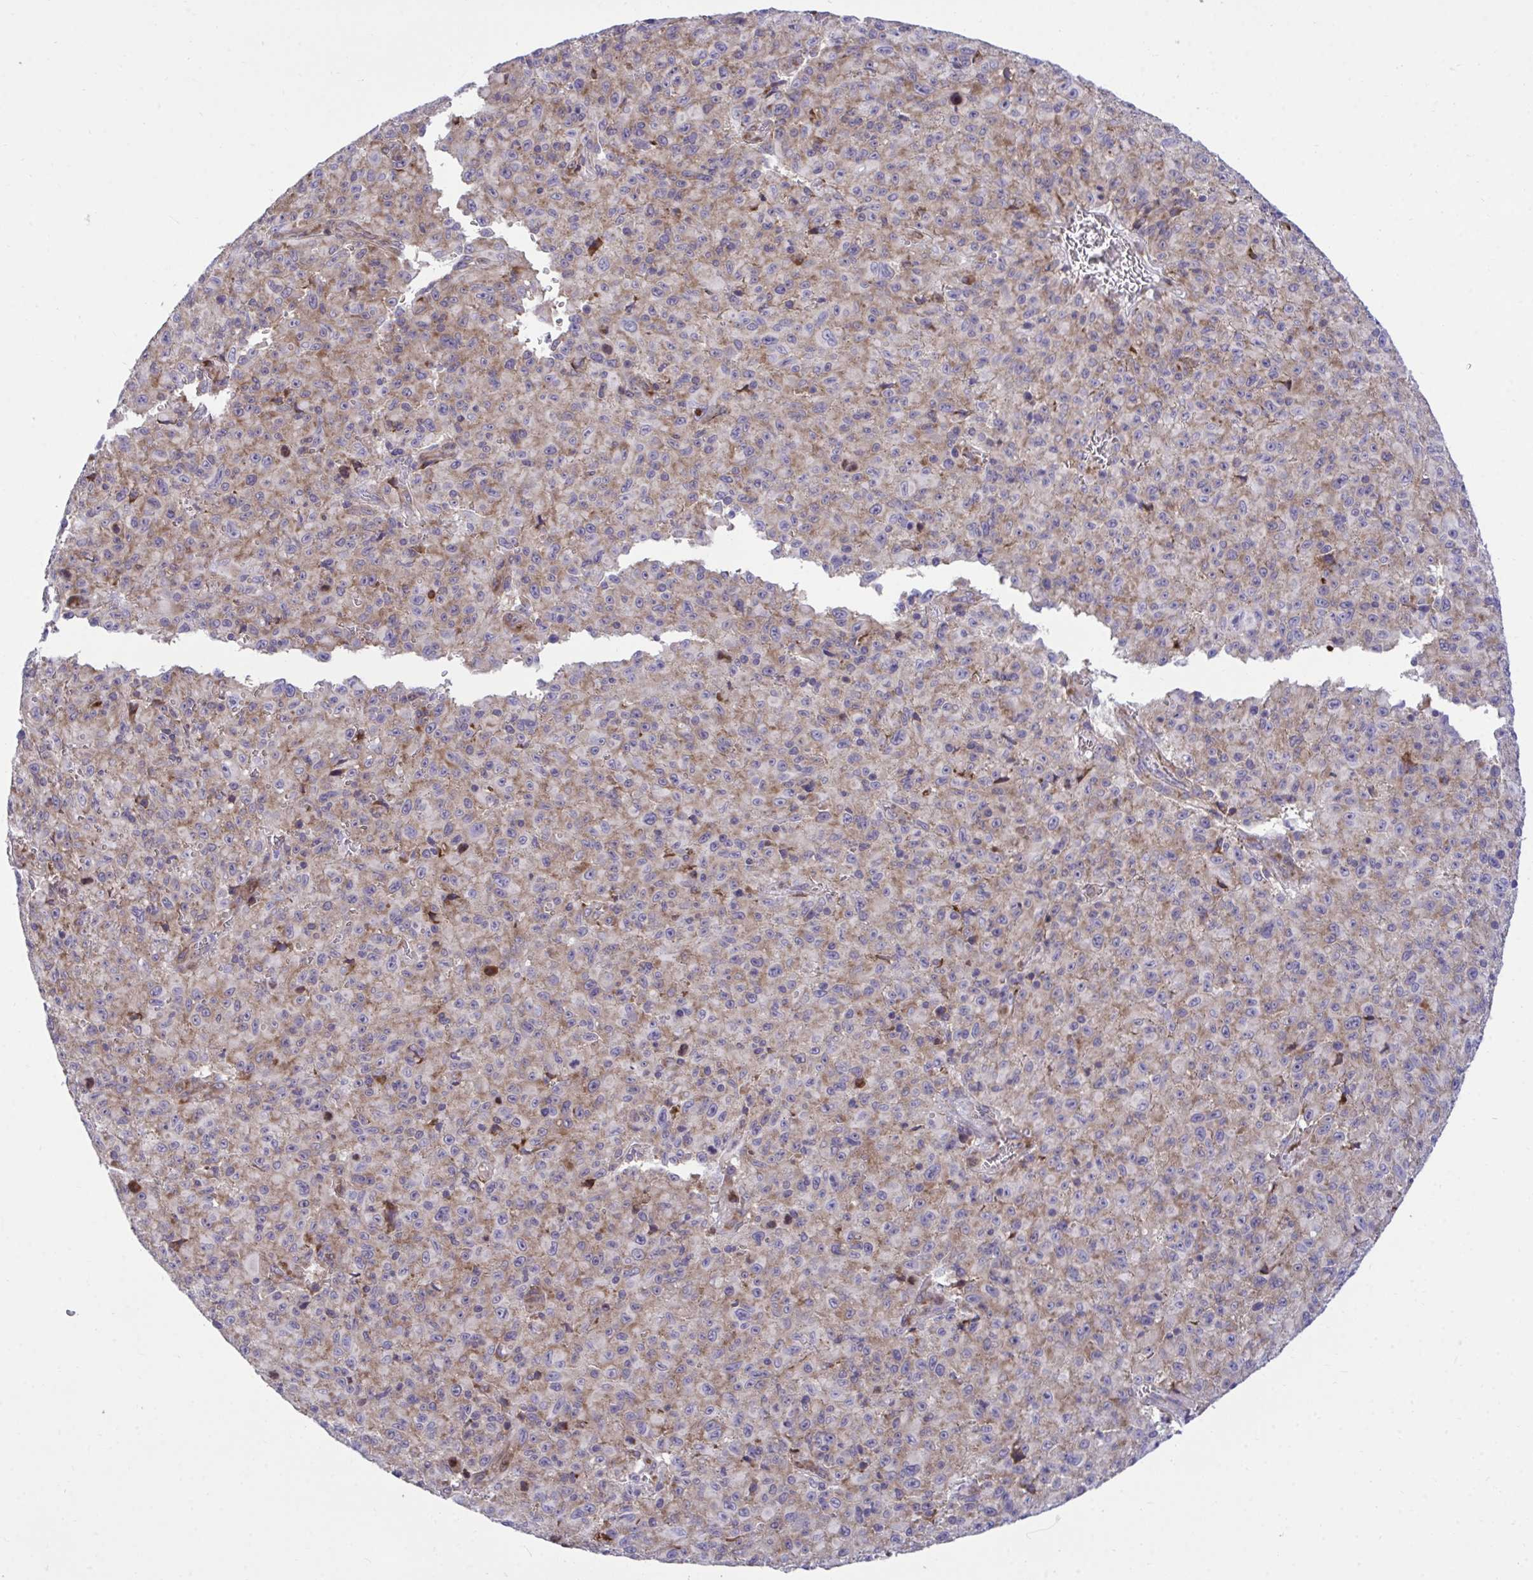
{"staining": {"intensity": "weak", "quantity": "<25%", "location": "cytoplasmic/membranous"}, "tissue": "melanoma", "cell_type": "Tumor cells", "image_type": "cancer", "snomed": [{"axis": "morphology", "description": "Malignant melanoma, NOS"}, {"axis": "topography", "description": "Skin"}], "caption": "Immunohistochemical staining of human melanoma exhibits no significant expression in tumor cells.", "gene": "RPS15", "patient": {"sex": "male", "age": 46}}